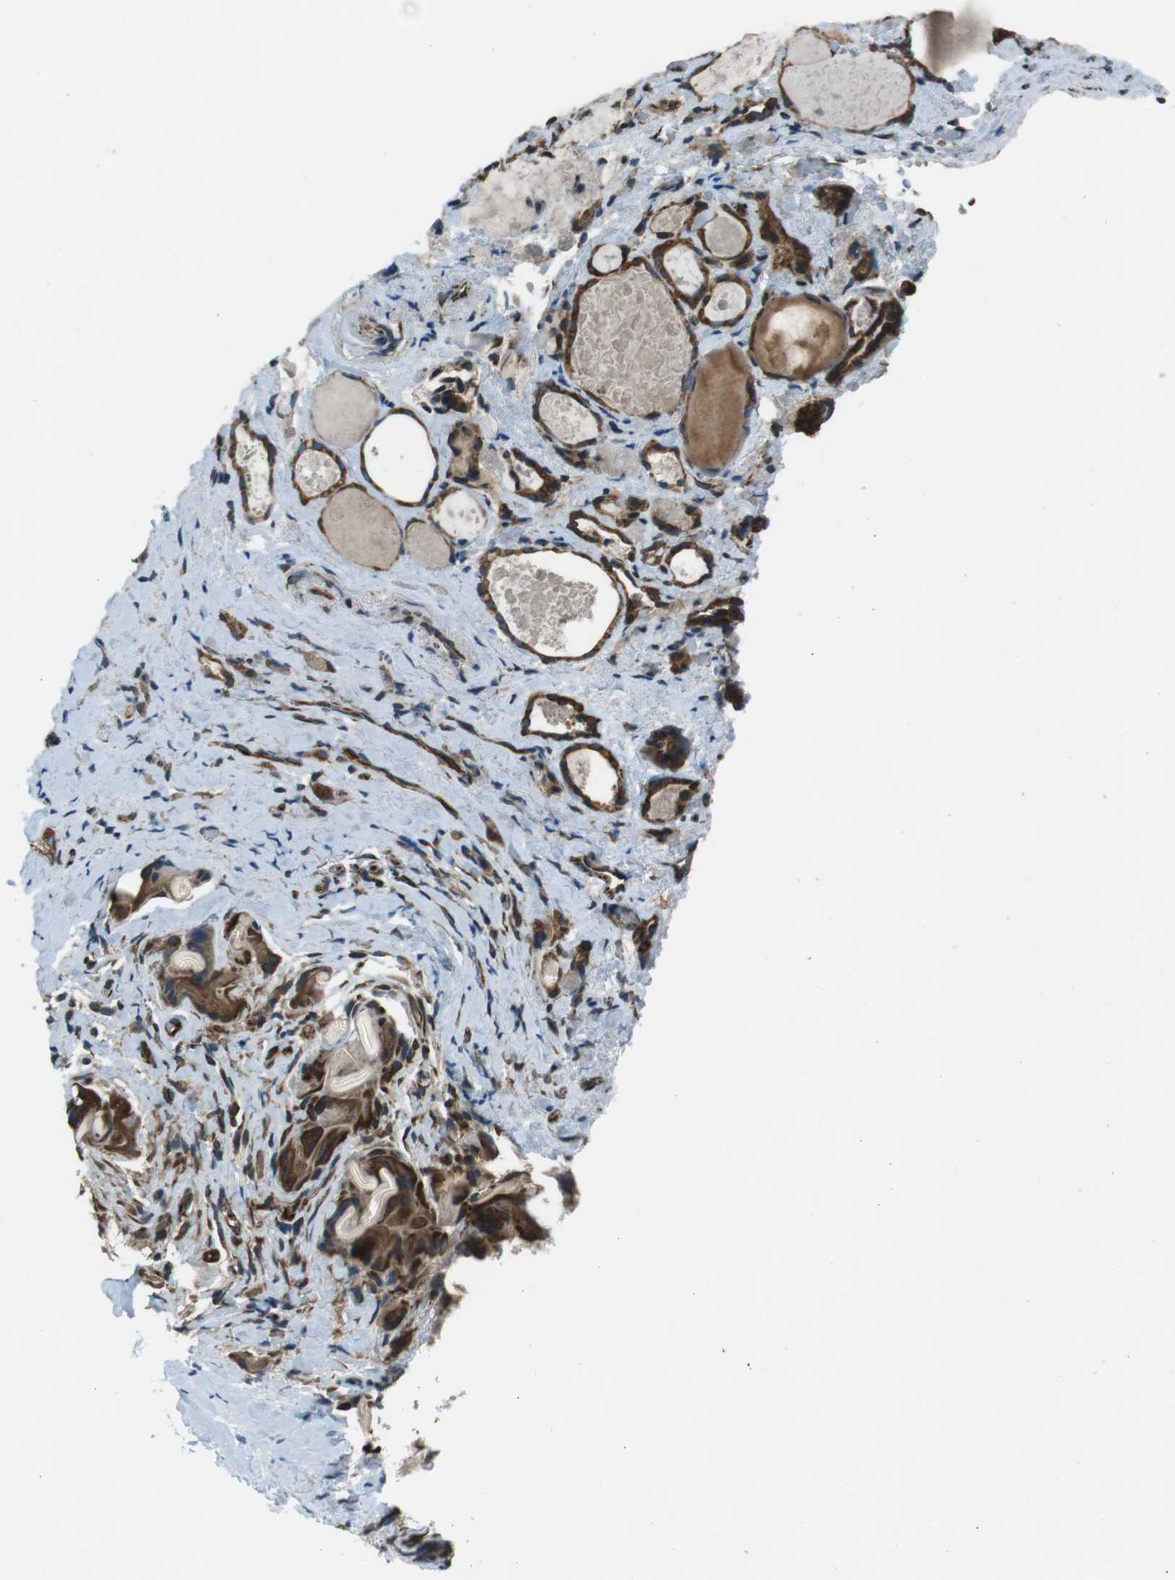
{"staining": {"intensity": "strong", "quantity": ">75%", "location": "cytoplasmic/membranous"}, "tissue": "thyroid gland", "cell_type": "Glandular cells", "image_type": "normal", "snomed": [{"axis": "morphology", "description": "Normal tissue, NOS"}, {"axis": "topography", "description": "Thyroid gland"}], "caption": "DAB (3,3'-diaminobenzidine) immunohistochemical staining of unremarkable human thyroid gland displays strong cytoplasmic/membranous protein expression in approximately >75% of glandular cells.", "gene": "KTN1", "patient": {"sex": "female", "age": 75}}